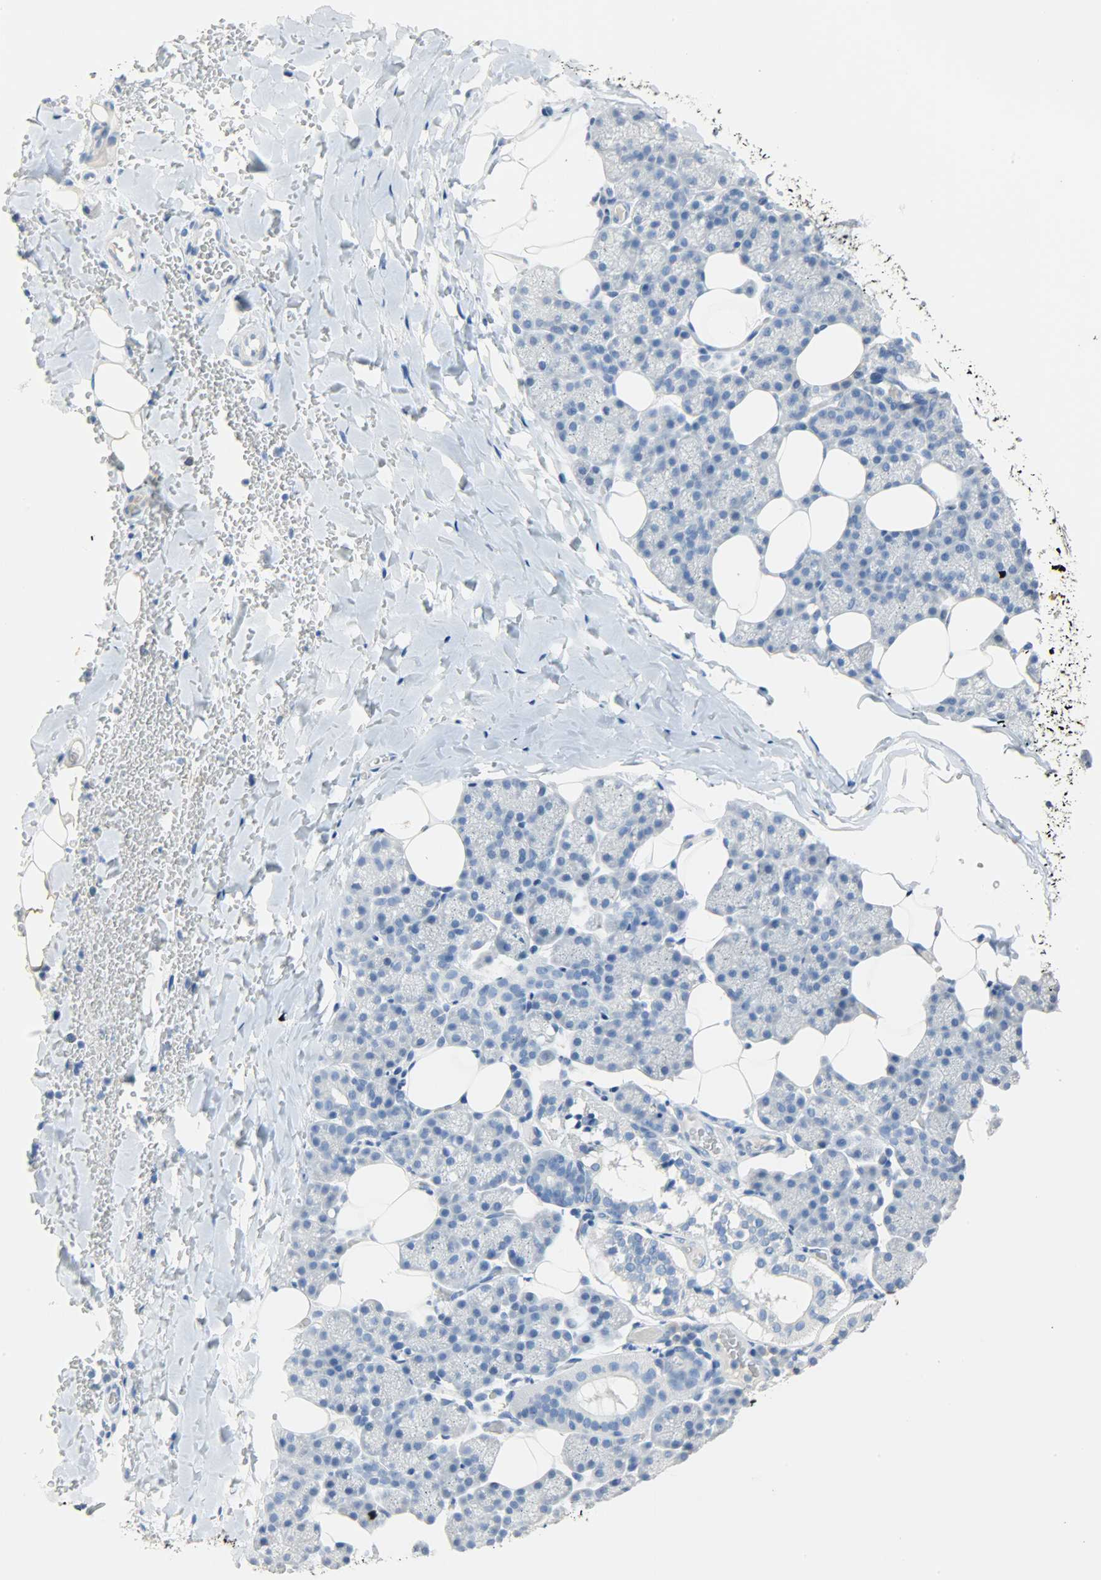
{"staining": {"intensity": "negative", "quantity": "none", "location": "none"}, "tissue": "salivary gland", "cell_type": "Glandular cells", "image_type": "normal", "snomed": [{"axis": "morphology", "description": "Normal tissue, NOS"}, {"axis": "topography", "description": "Lymph node"}, {"axis": "topography", "description": "Salivary gland"}], "caption": "The micrograph displays no staining of glandular cells in unremarkable salivary gland.", "gene": "CRP", "patient": {"sex": "male", "age": 8}}